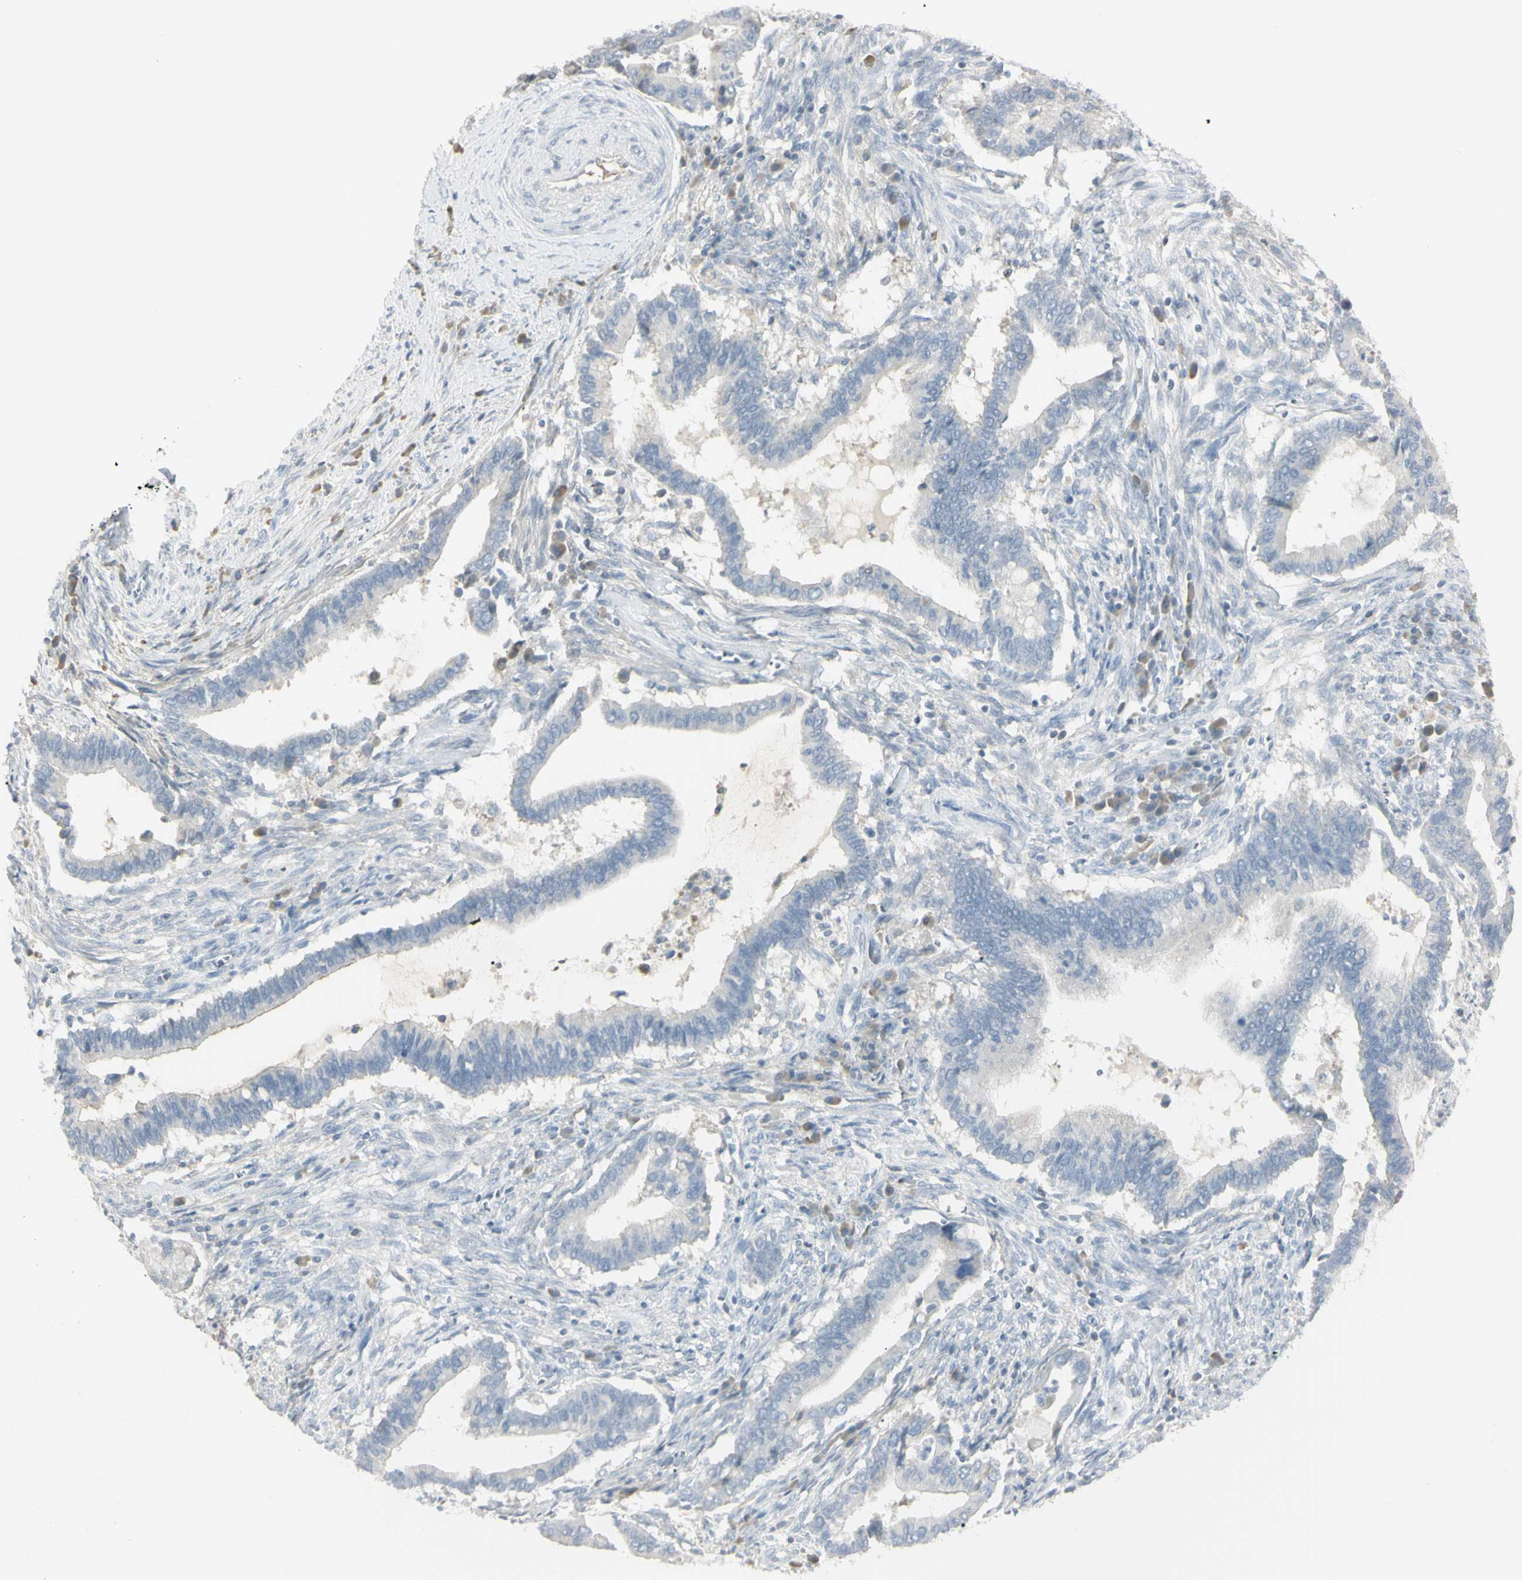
{"staining": {"intensity": "negative", "quantity": "none", "location": "none"}, "tissue": "cervical cancer", "cell_type": "Tumor cells", "image_type": "cancer", "snomed": [{"axis": "morphology", "description": "Adenocarcinoma, NOS"}, {"axis": "topography", "description": "Cervix"}], "caption": "Cervical cancer (adenocarcinoma) was stained to show a protein in brown. There is no significant staining in tumor cells.", "gene": "PIP", "patient": {"sex": "female", "age": 44}}